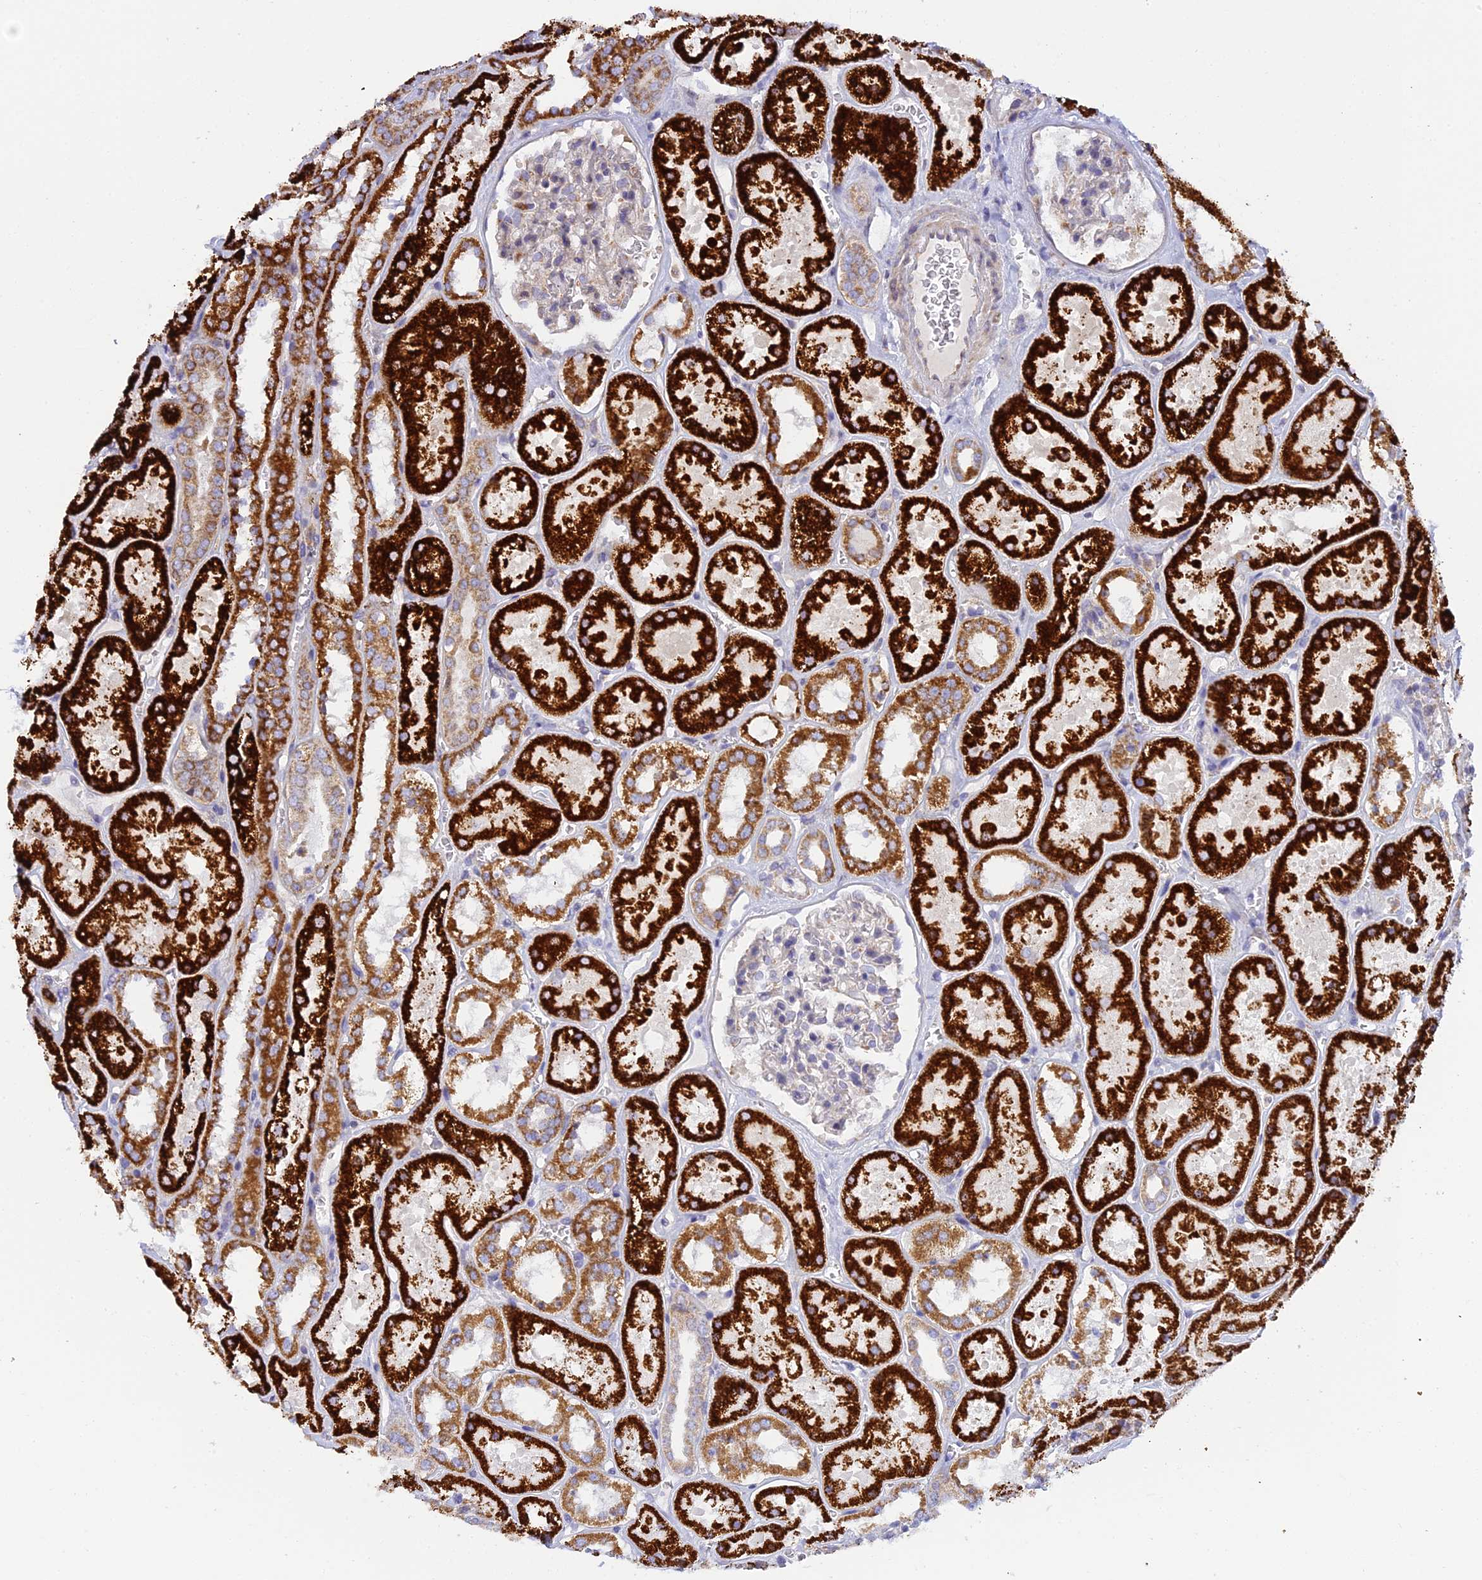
{"staining": {"intensity": "moderate", "quantity": "<25%", "location": "cytoplasmic/membranous"}, "tissue": "kidney", "cell_type": "Cells in glomeruli", "image_type": "normal", "snomed": [{"axis": "morphology", "description": "Normal tissue, NOS"}, {"axis": "topography", "description": "Kidney"}], "caption": "Immunohistochemical staining of unremarkable human kidney reveals <25% levels of moderate cytoplasmic/membranous protein expression in about <25% of cells in glomeruli. The staining was performed using DAB (3,3'-diaminobenzidine), with brown indicating positive protein expression. Nuclei are stained blue with hematoxylin.", "gene": "CLCN7", "patient": {"sex": "female", "age": 41}}